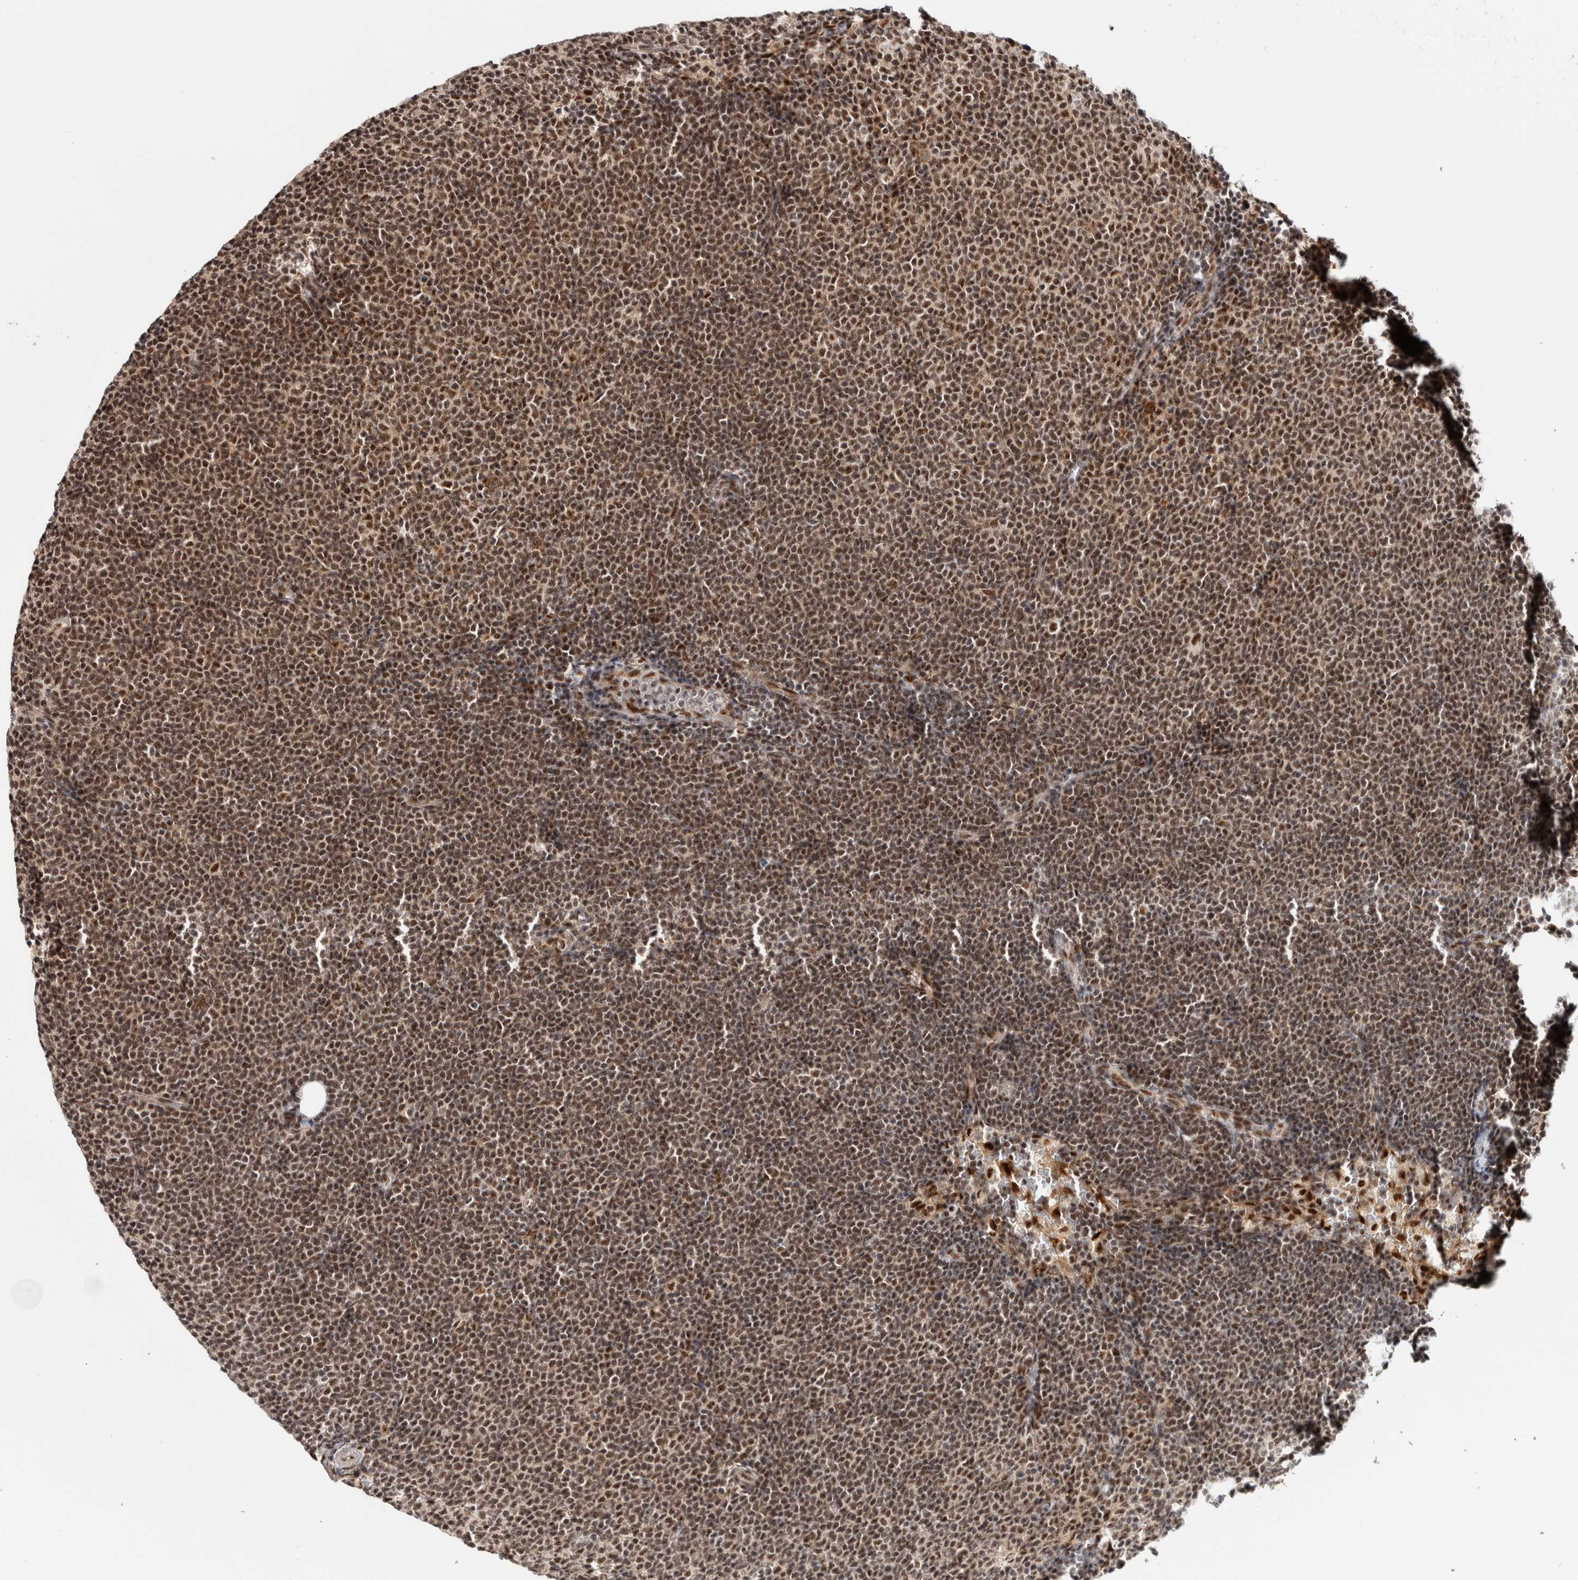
{"staining": {"intensity": "moderate", "quantity": ">75%", "location": "nuclear"}, "tissue": "lymphoma", "cell_type": "Tumor cells", "image_type": "cancer", "snomed": [{"axis": "morphology", "description": "Malignant lymphoma, non-Hodgkin's type, Low grade"}, {"axis": "topography", "description": "Lymph node"}], "caption": "Human low-grade malignant lymphoma, non-Hodgkin's type stained with a brown dye shows moderate nuclear positive positivity in about >75% of tumor cells.", "gene": "MKNK1", "patient": {"sex": "female", "age": 53}}